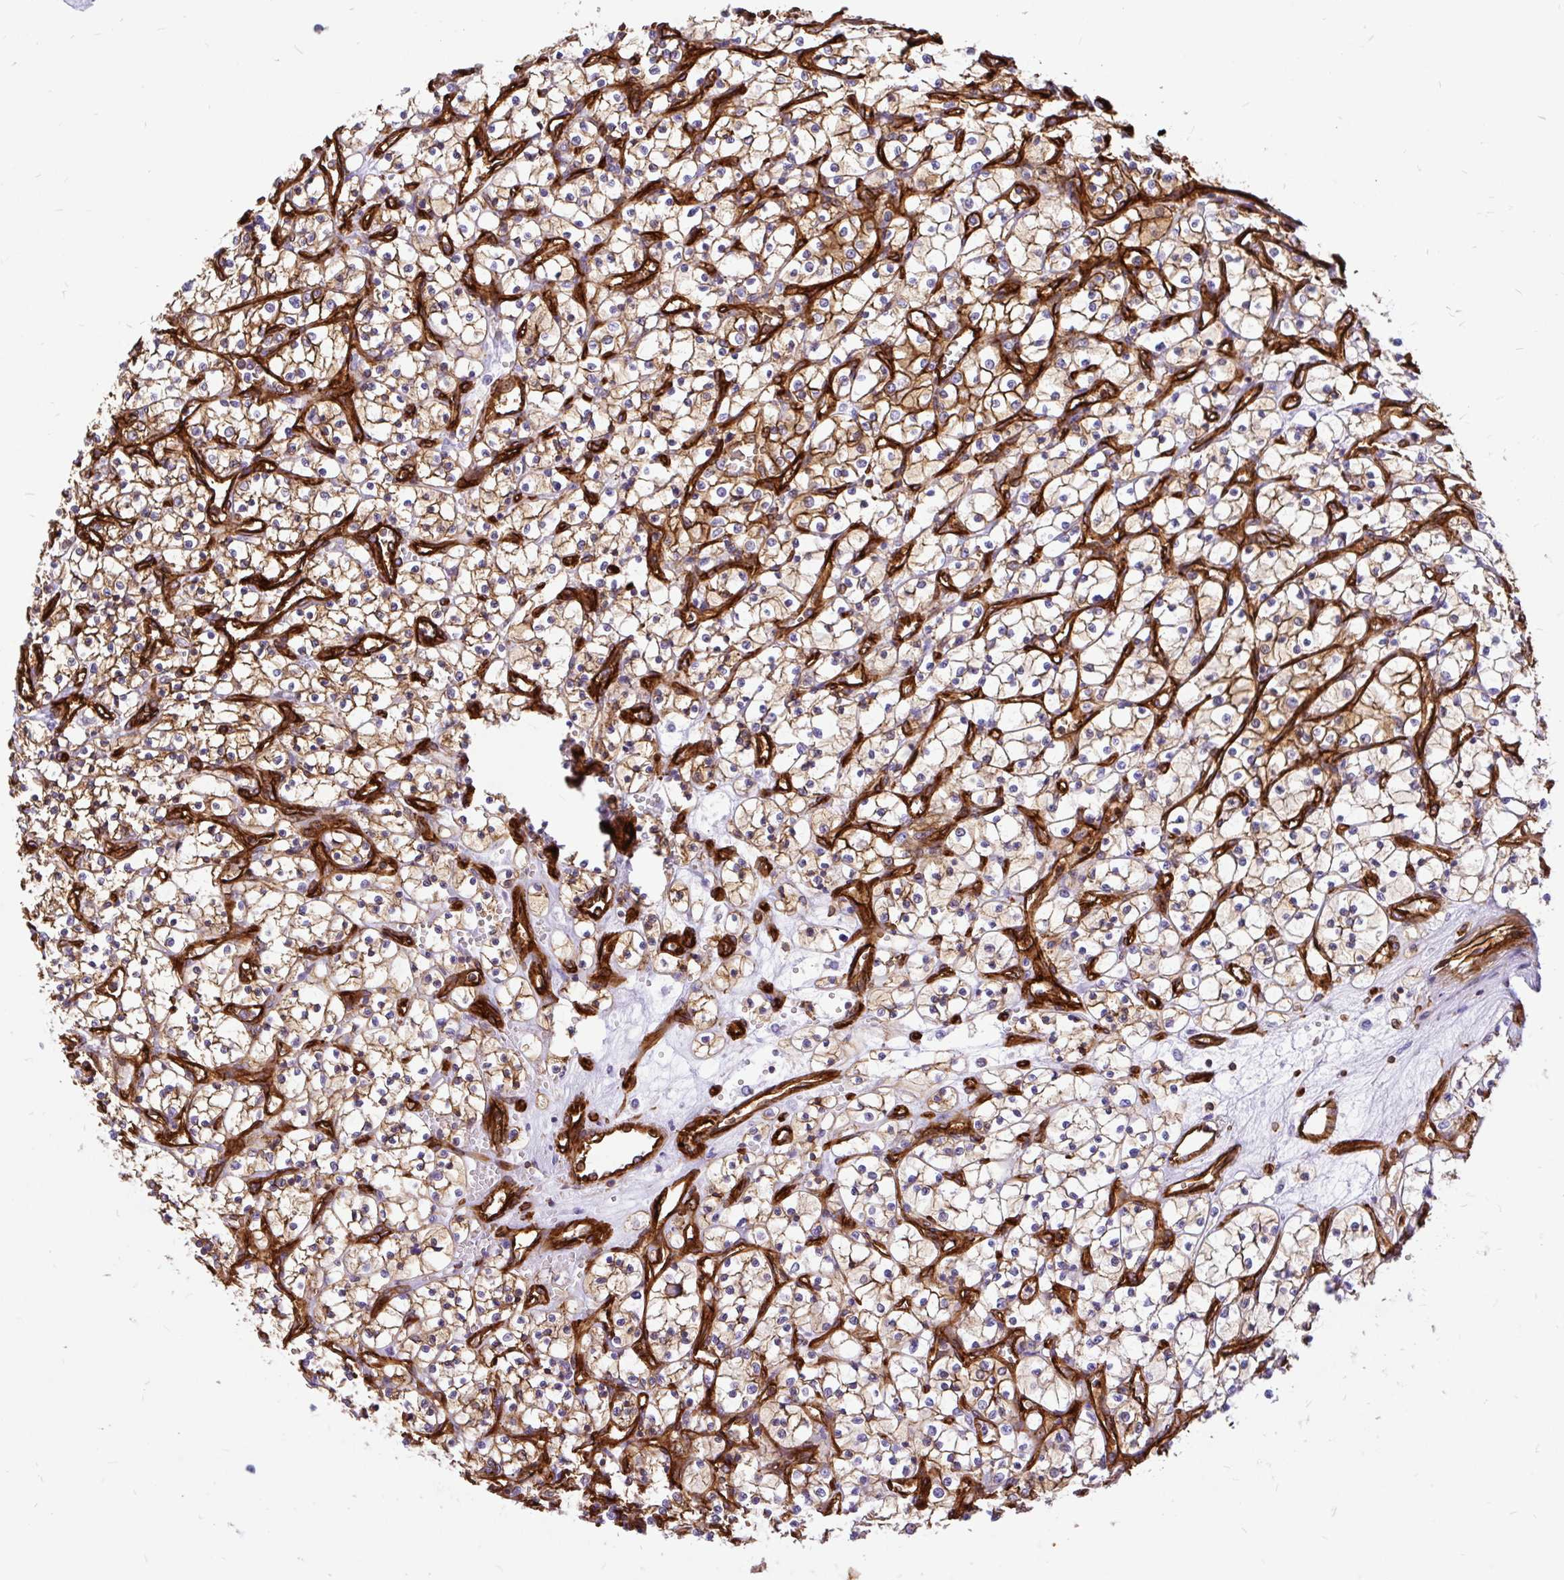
{"staining": {"intensity": "moderate", "quantity": "25%-75%", "location": "cytoplasmic/membranous"}, "tissue": "renal cancer", "cell_type": "Tumor cells", "image_type": "cancer", "snomed": [{"axis": "morphology", "description": "Adenocarcinoma, NOS"}, {"axis": "topography", "description": "Kidney"}], "caption": "This is an image of IHC staining of renal cancer (adenocarcinoma), which shows moderate positivity in the cytoplasmic/membranous of tumor cells.", "gene": "MAP1LC3B", "patient": {"sex": "female", "age": 69}}